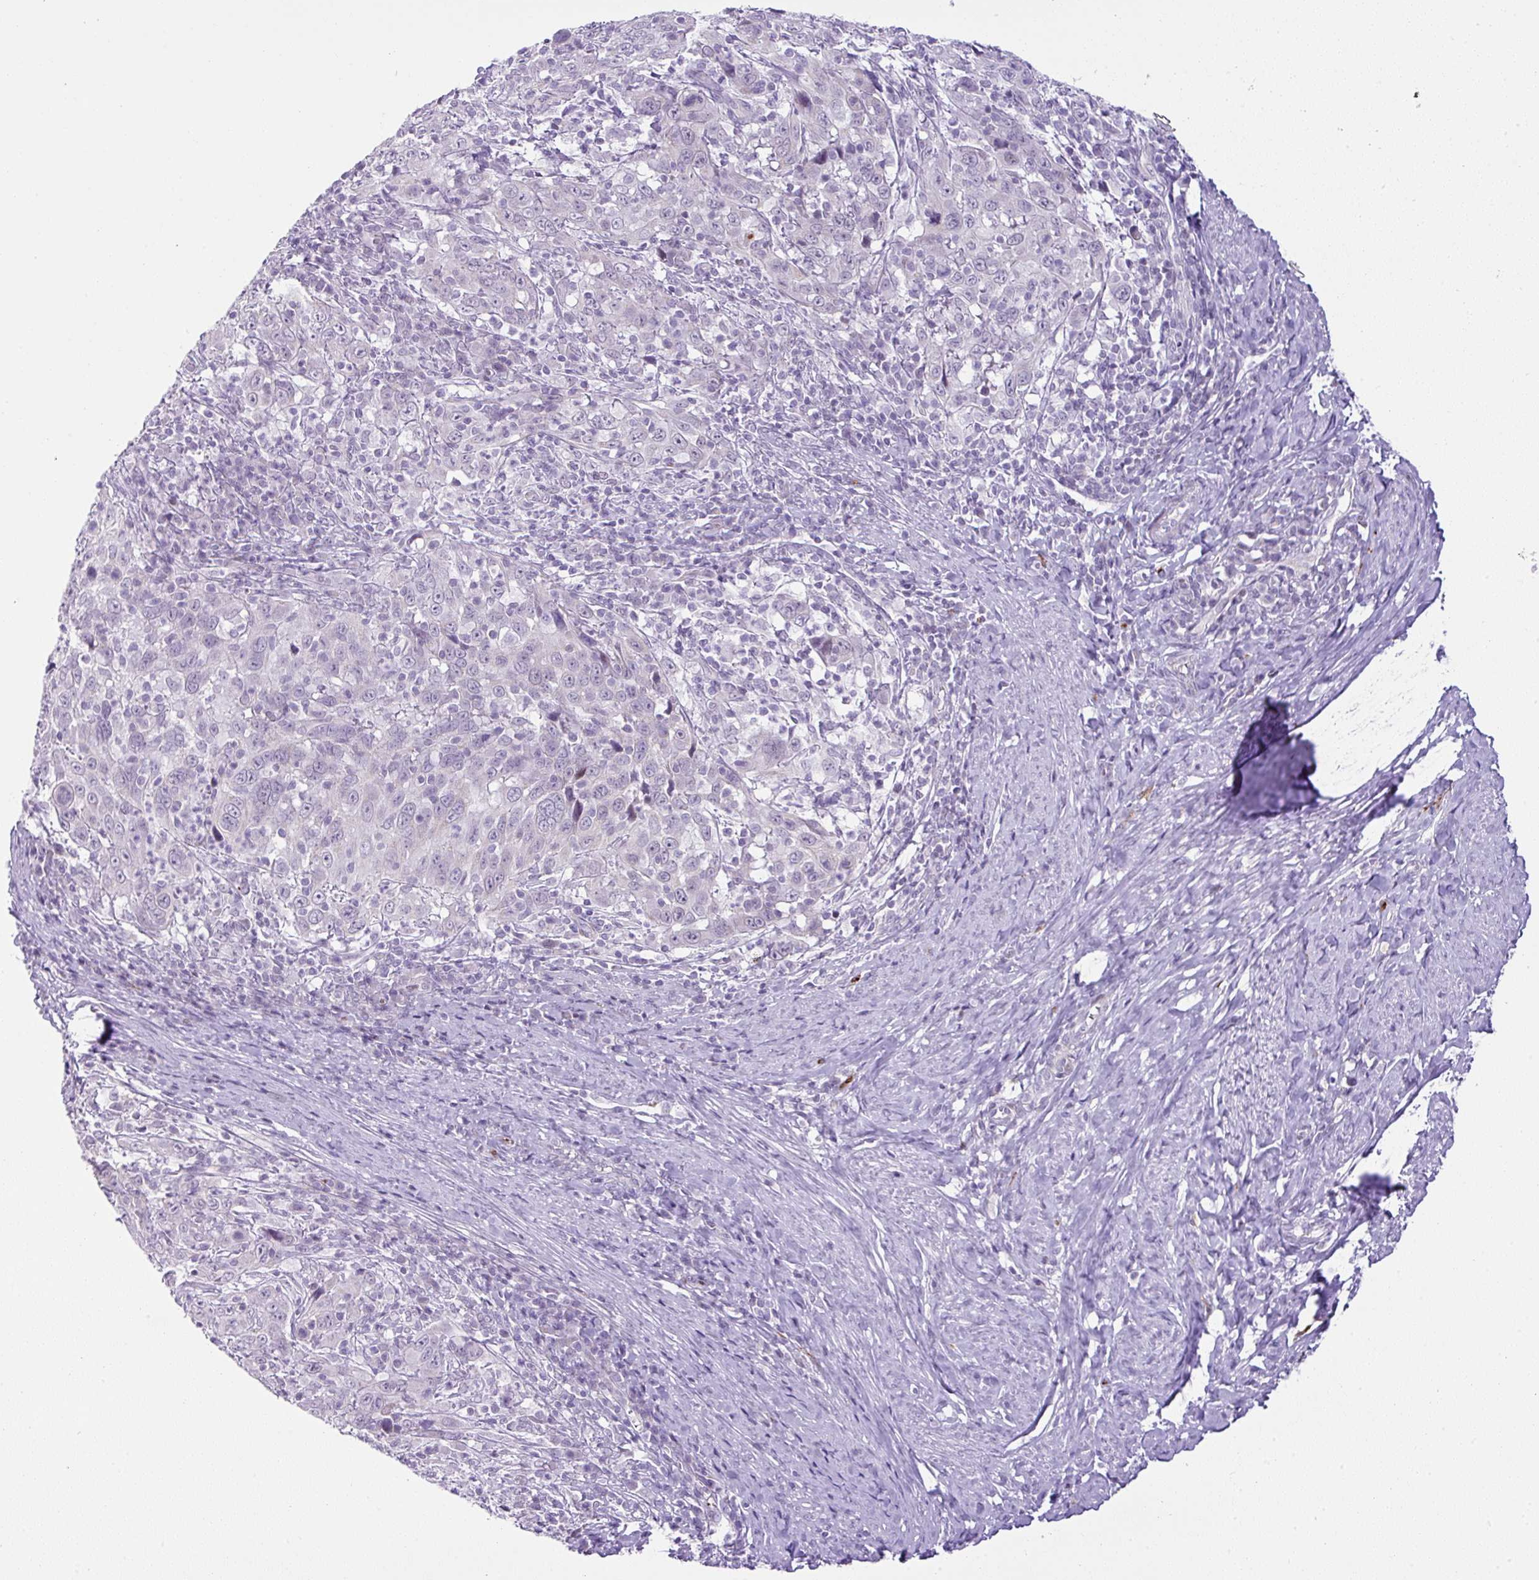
{"staining": {"intensity": "negative", "quantity": "none", "location": "none"}, "tissue": "cervical cancer", "cell_type": "Tumor cells", "image_type": "cancer", "snomed": [{"axis": "morphology", "description": "Squamous cell carcinoma, NOS"}, {"axis": "topography", "description": "Cervix"}], "caption": "A micrograph of human squamous cell carcinoma (cervical) is negative for staining in tumor cells. The staining was performed using DAB (3,3'-diaminobenzidine) to visualize the protein expression in brown, while the nuclei were stained in blue with hematoxylin (Magnification: 20x).", "gene": "CMTM5", "patient": {"sex": "female", "age": 46}}